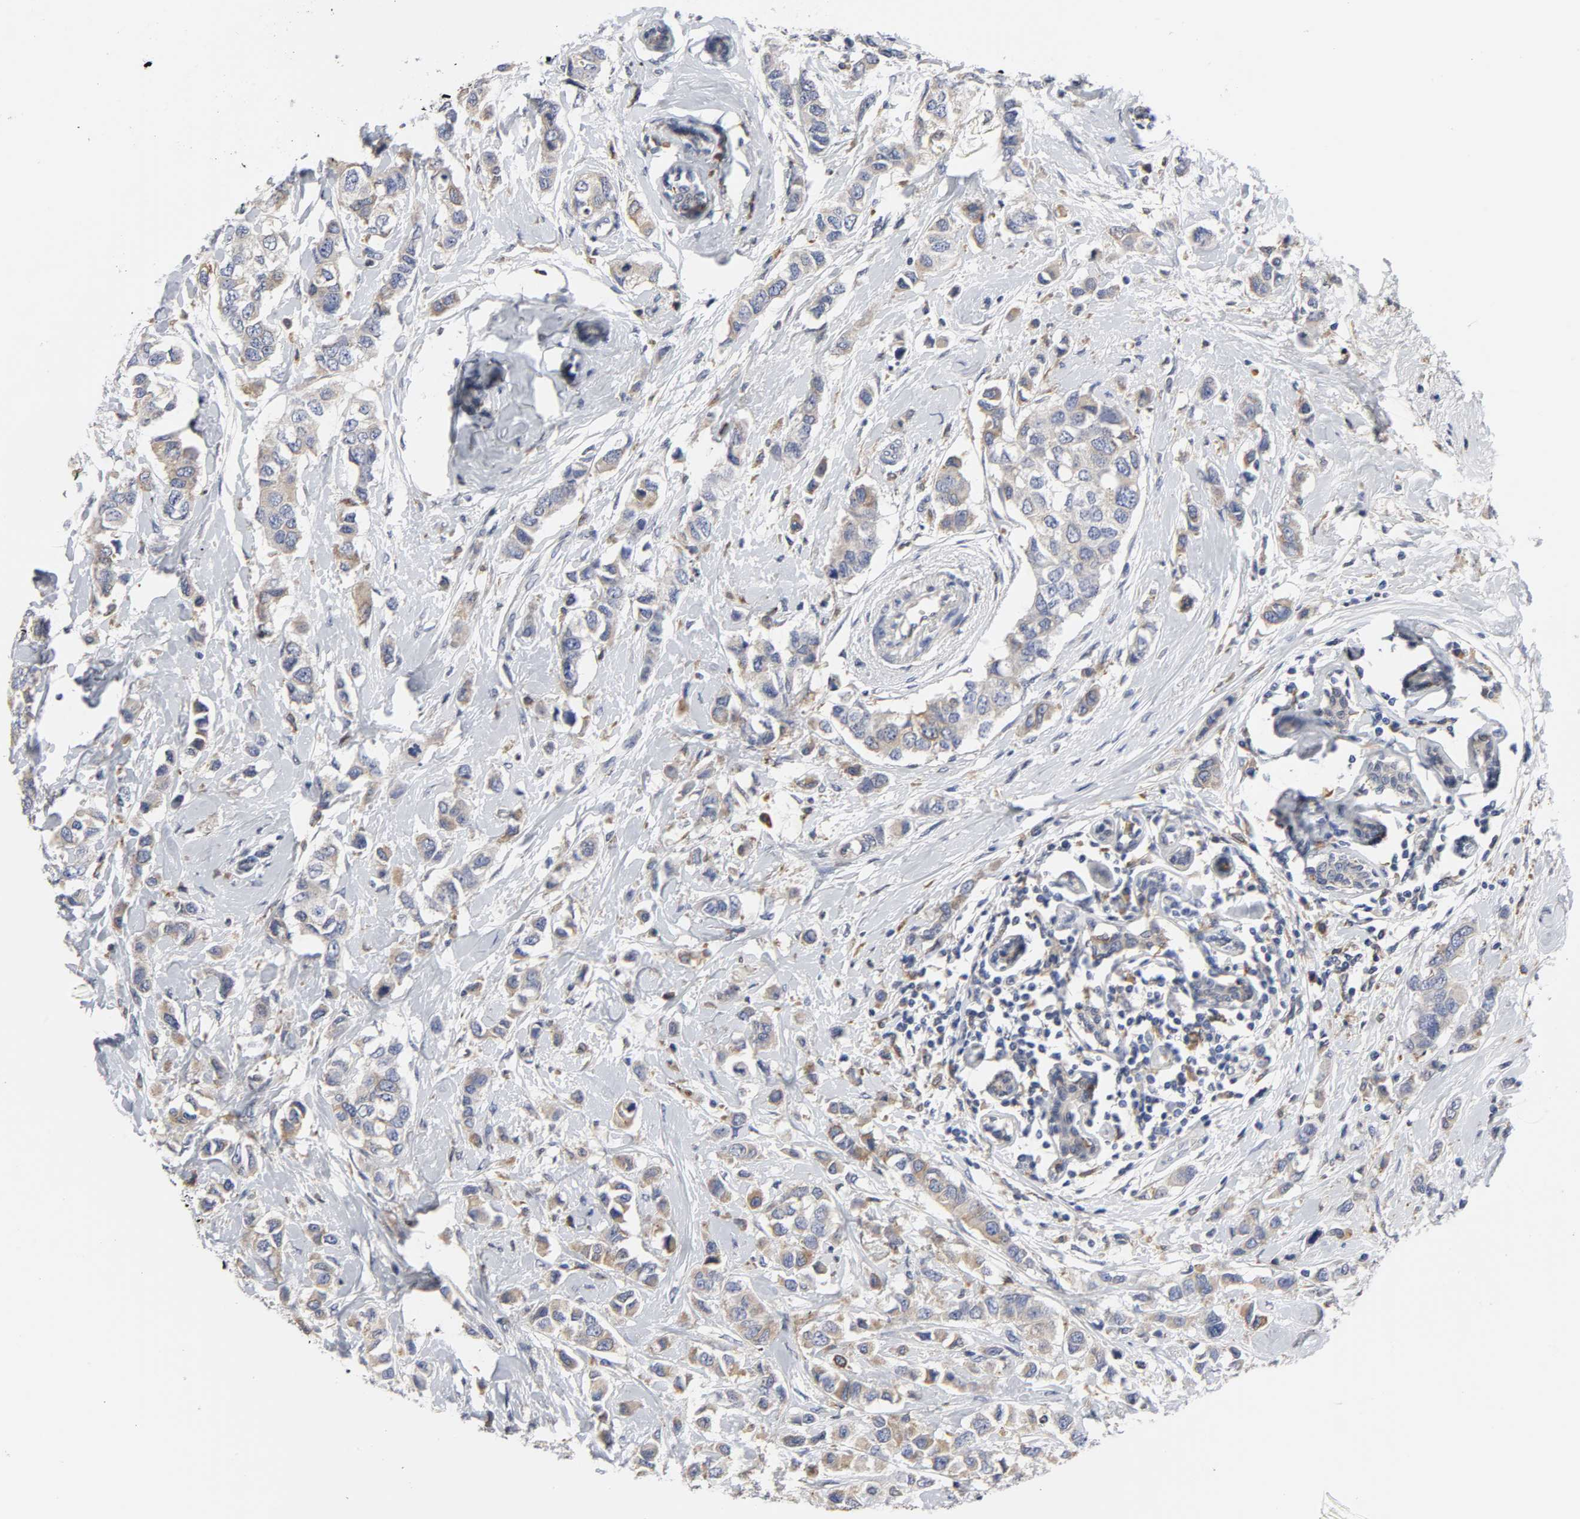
{"staining": {"intensity": "weak", "quantity": ">75%", "location": "cytoplasmic/membranous"}, "tissue": "breast cancer", "cell_type": "Tumor cells", "image_type": "cancer", "snomed": [{"axis": "morphology", "description": "Duct carcinoma"}, {"axis": "topography", "description": "Breast"}], "caption": "Protein expression analysis of breast cancer exhibits weak cytoplasmic/membranous staining in about >75% of tumor cells. Nuclei are stained in blue.", "gene": "HCK", "patient": {"sex": "female", "age": 50}}